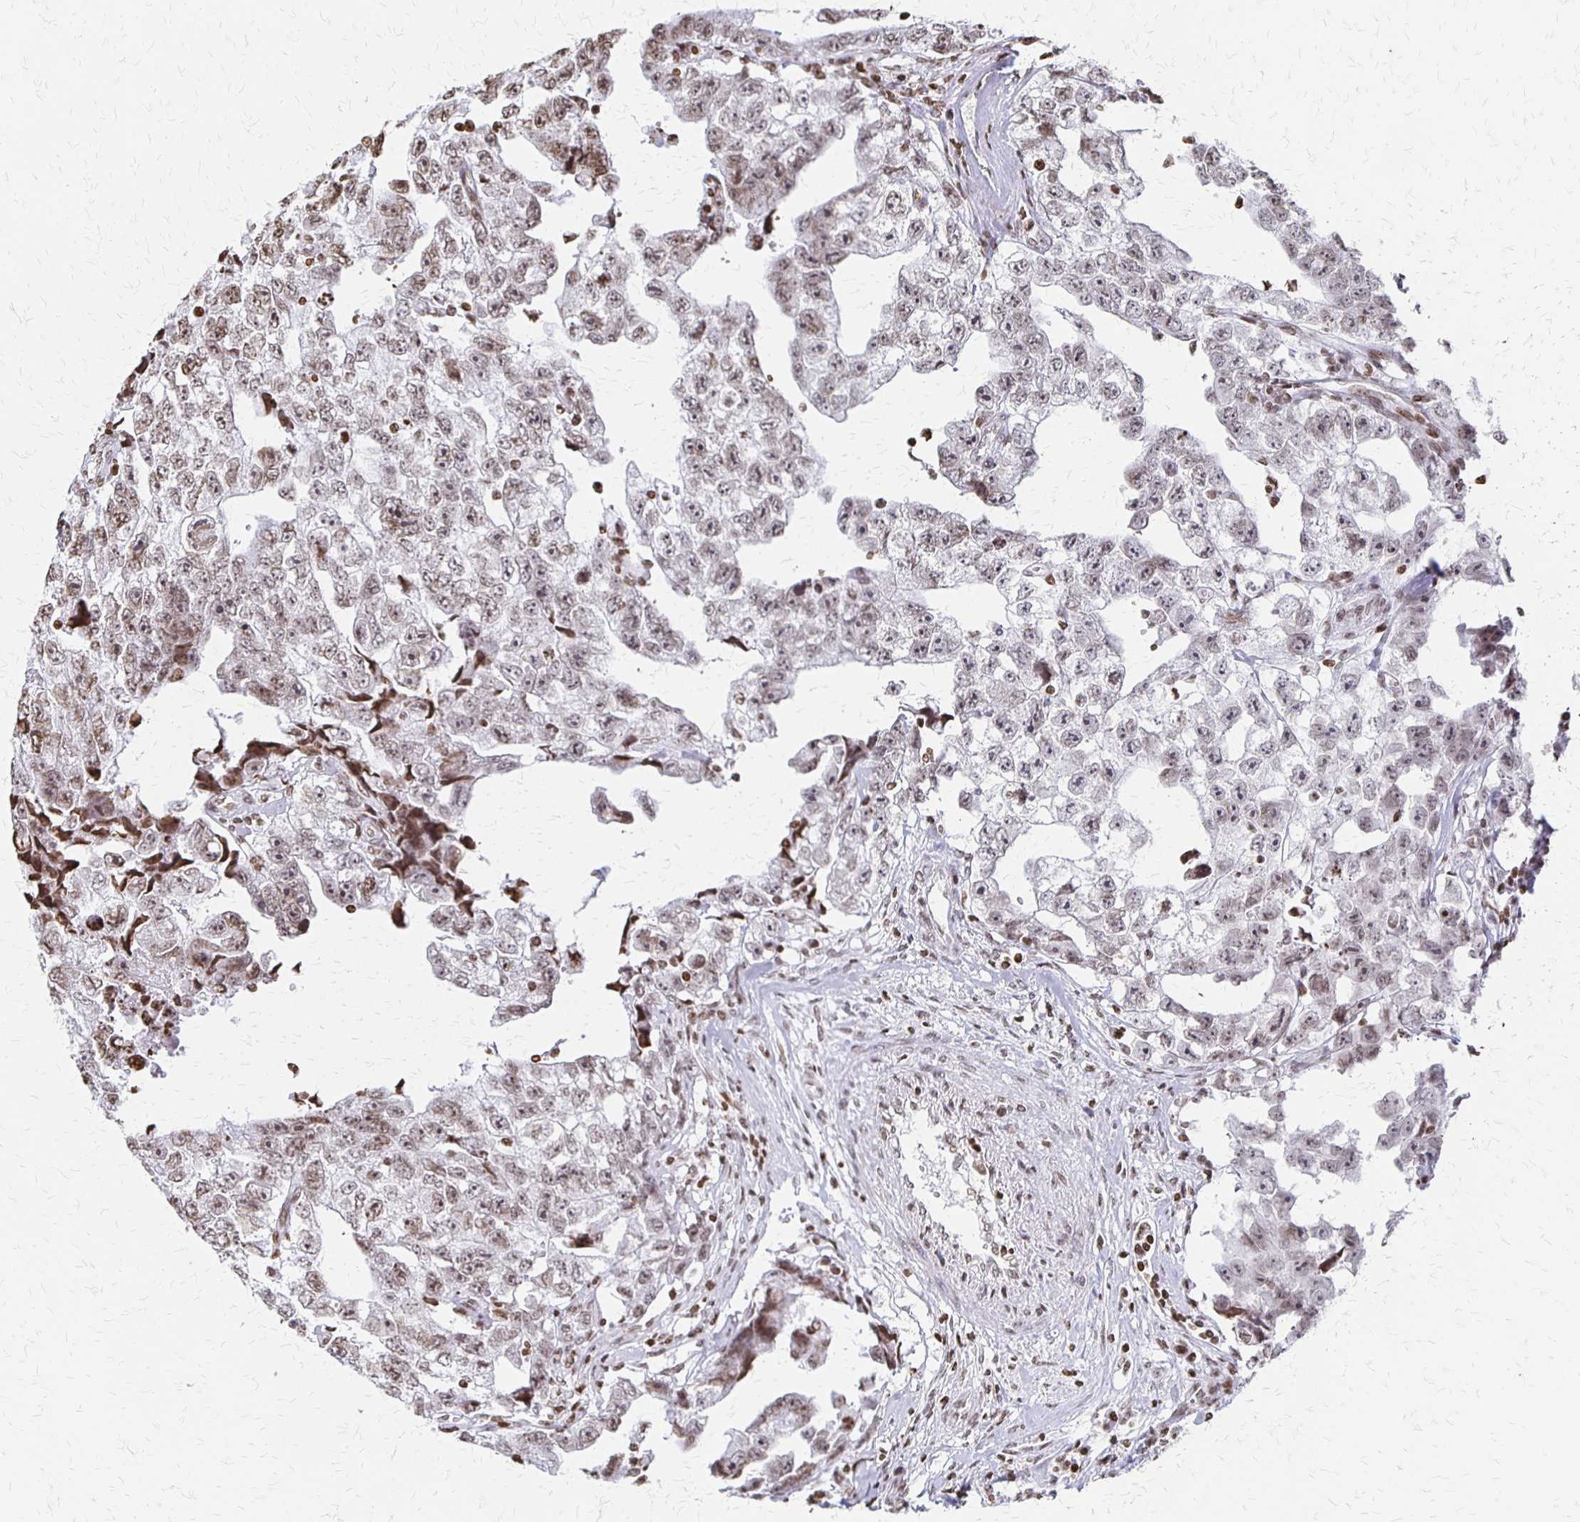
{"staining": {"intensity": "weak", "quantity": ">75%", "location": "nuclear"}, "tissue": "testis cancer", "cell_type": "Tumor cells", "image_type": "cancer", "snomed": [{"axis": "morphology", "description": "Carcinoma, Embryonal, NOS"}, {"axis": "topography", "description": "Testis"}], "caption": "Protein analysis of testis embryonal carcinoma tissue demonstrates weak nuclear expression in about >75% of tumor cells.", "gene": "ZNF280C", "patient": {"sex": "male", "age": 22}}